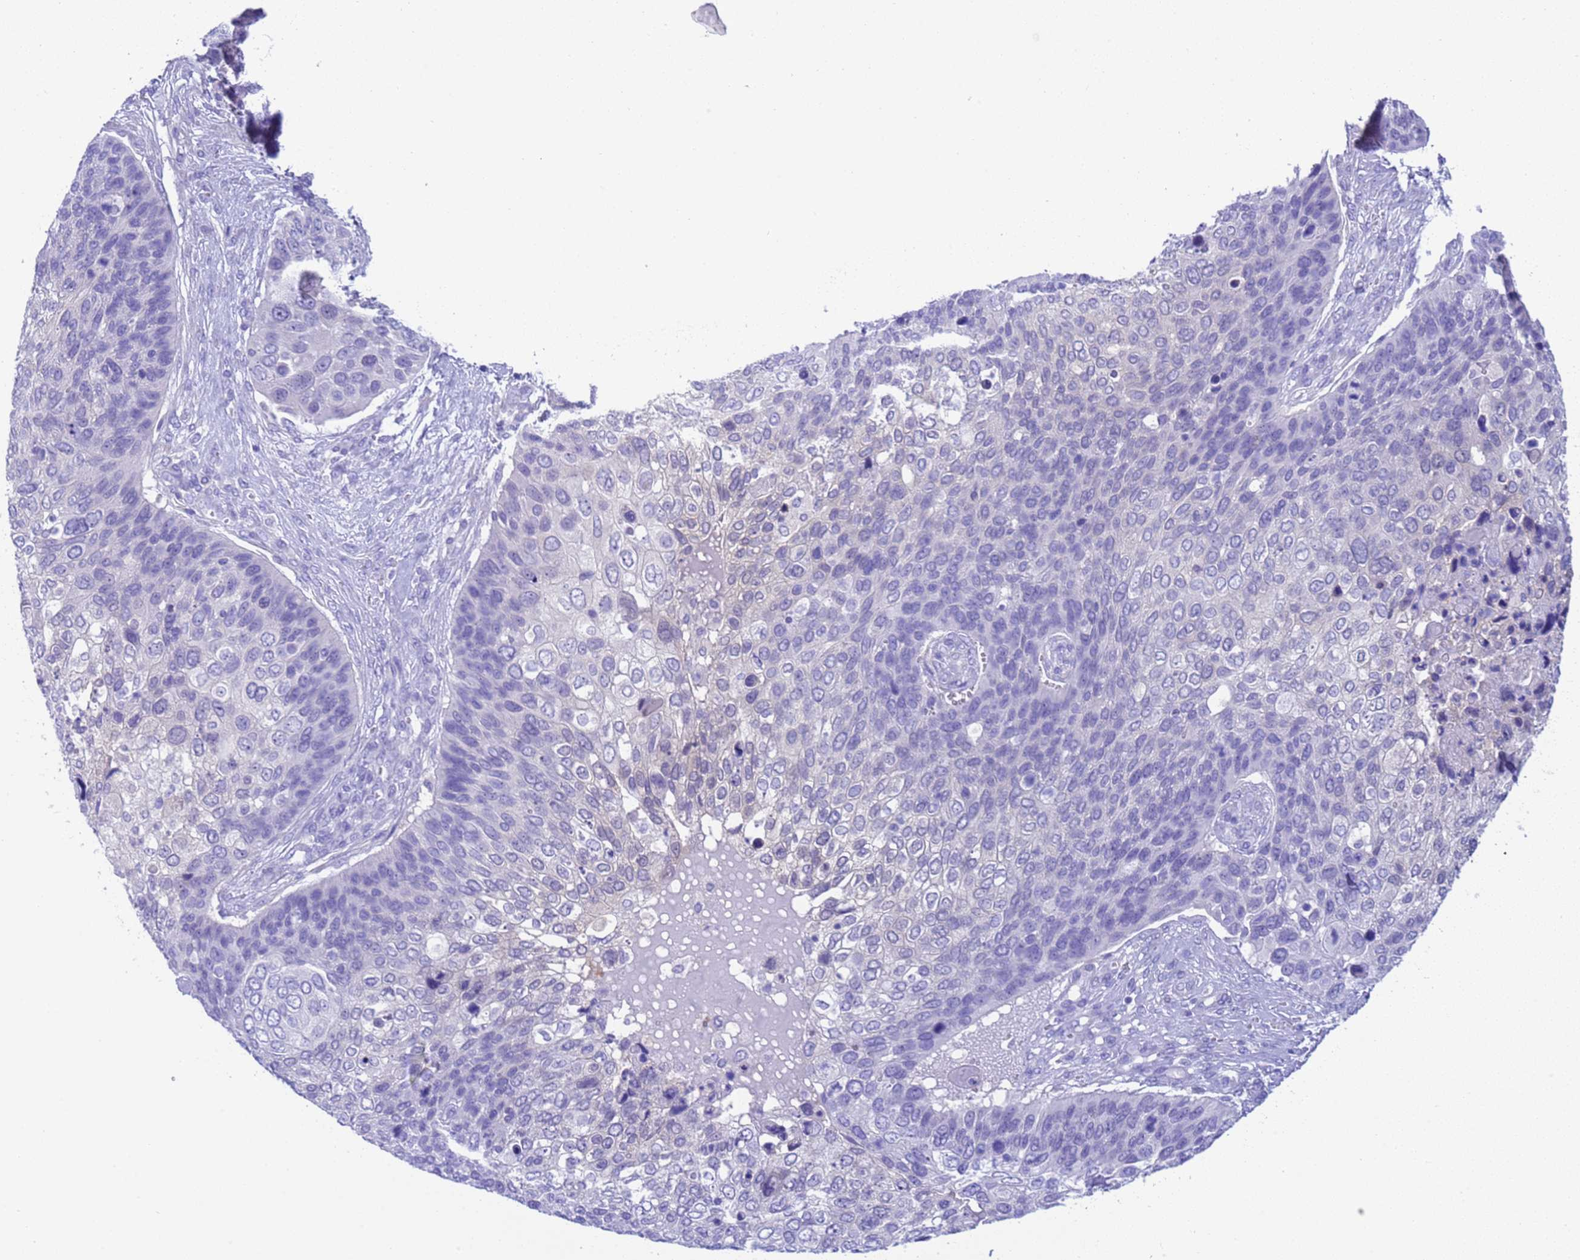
{"staining": {"intensity": "negative", "quantity": "none", "location": "none"}, "tissue": "skin cancer", "cell_type": "Tumor cells", "image_type": "cancer", "snomed": [{"axis": "morphology", "description": "Basal cell carcinoma"}, {"axis": "topography", "description": "Skin"}], "caption": "An immunohistochemistry histopathology image of skin cancer is shown. There is no staining in tumor cells of skin cancer.", "gene": "USP38", "patient": {"sex": "female", "age": 74}}